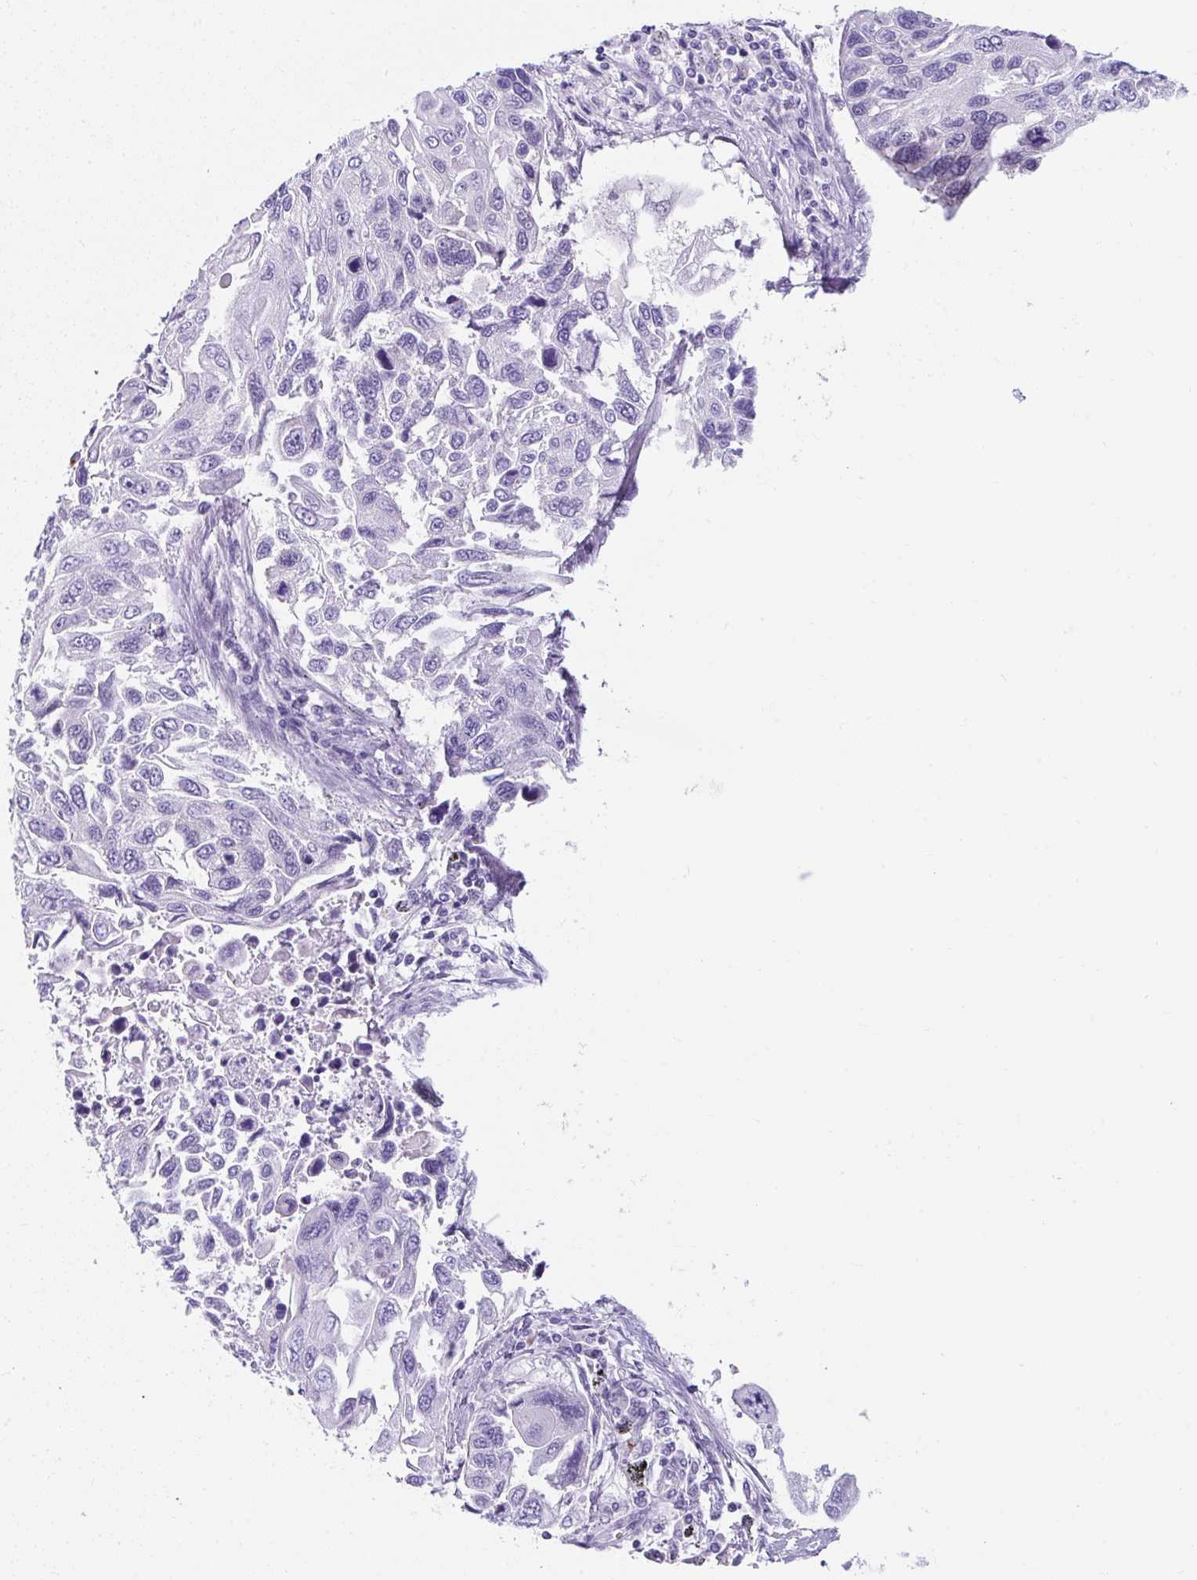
{"staining": {"intensity": "negative", "quantity": "none", "location": "none"}, "tissue": "lung cancer", "cell_type": "Tumor cells", "image_type": "cancer", "snomed": [{"axis": "morphology", "description": "Squamous cell carcinoma, NOS"}, {"axis": "topography", "description": "Lung"}], "caption": "There is no significant staining in tumor cells of lung cancer (squamous cell carcinoma). Nuclei are stained in blue.", "gene": "GOLGA8A", "patient": {"sex": "male", "age": 62}}